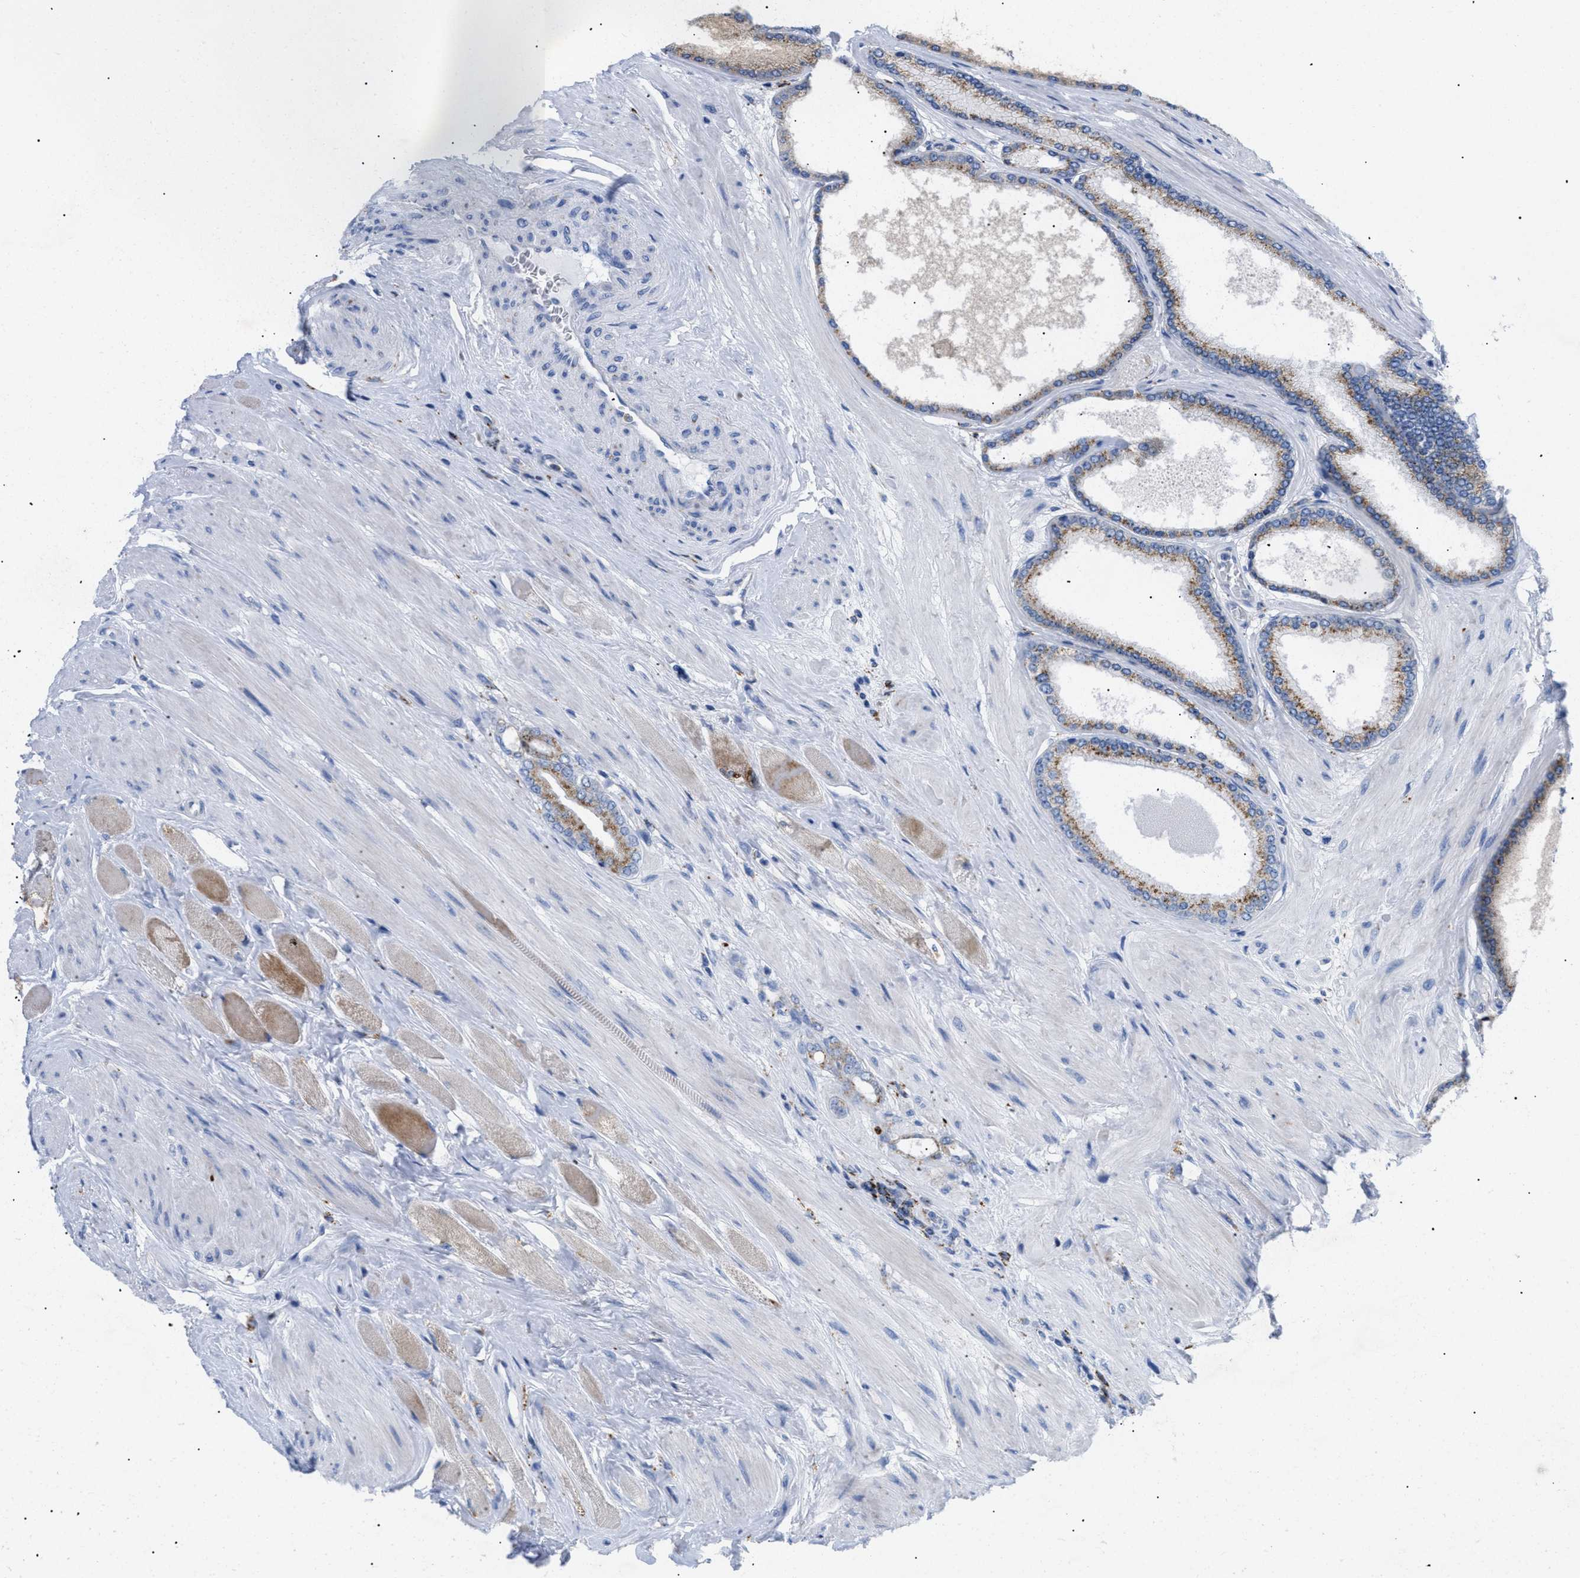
{"staining": {"intensity": "moderate", "quantity": ">75%", "location": "cytoplasmic/membranous"}, "tissue": "prostate cancer", "cell_type": "Tumor cells", "image_type": "cancer", "snomed": [{"axis": "morphology", "description": "Adenocarcinoma, High grade"}, {"axis": "topography", "description": "Prostate"}], "caption": "The photomicrograph demonstrates a brown stain indicating the presence of a protein in the cytoplasmic/membranous of tumor cells in prostate cancer (adenocarcinoma (high-grade)). (IHC, brightfield microscopy, high magnification).", "gene": "DRAM2", "patient": {"sex": "male", "age": 61}}